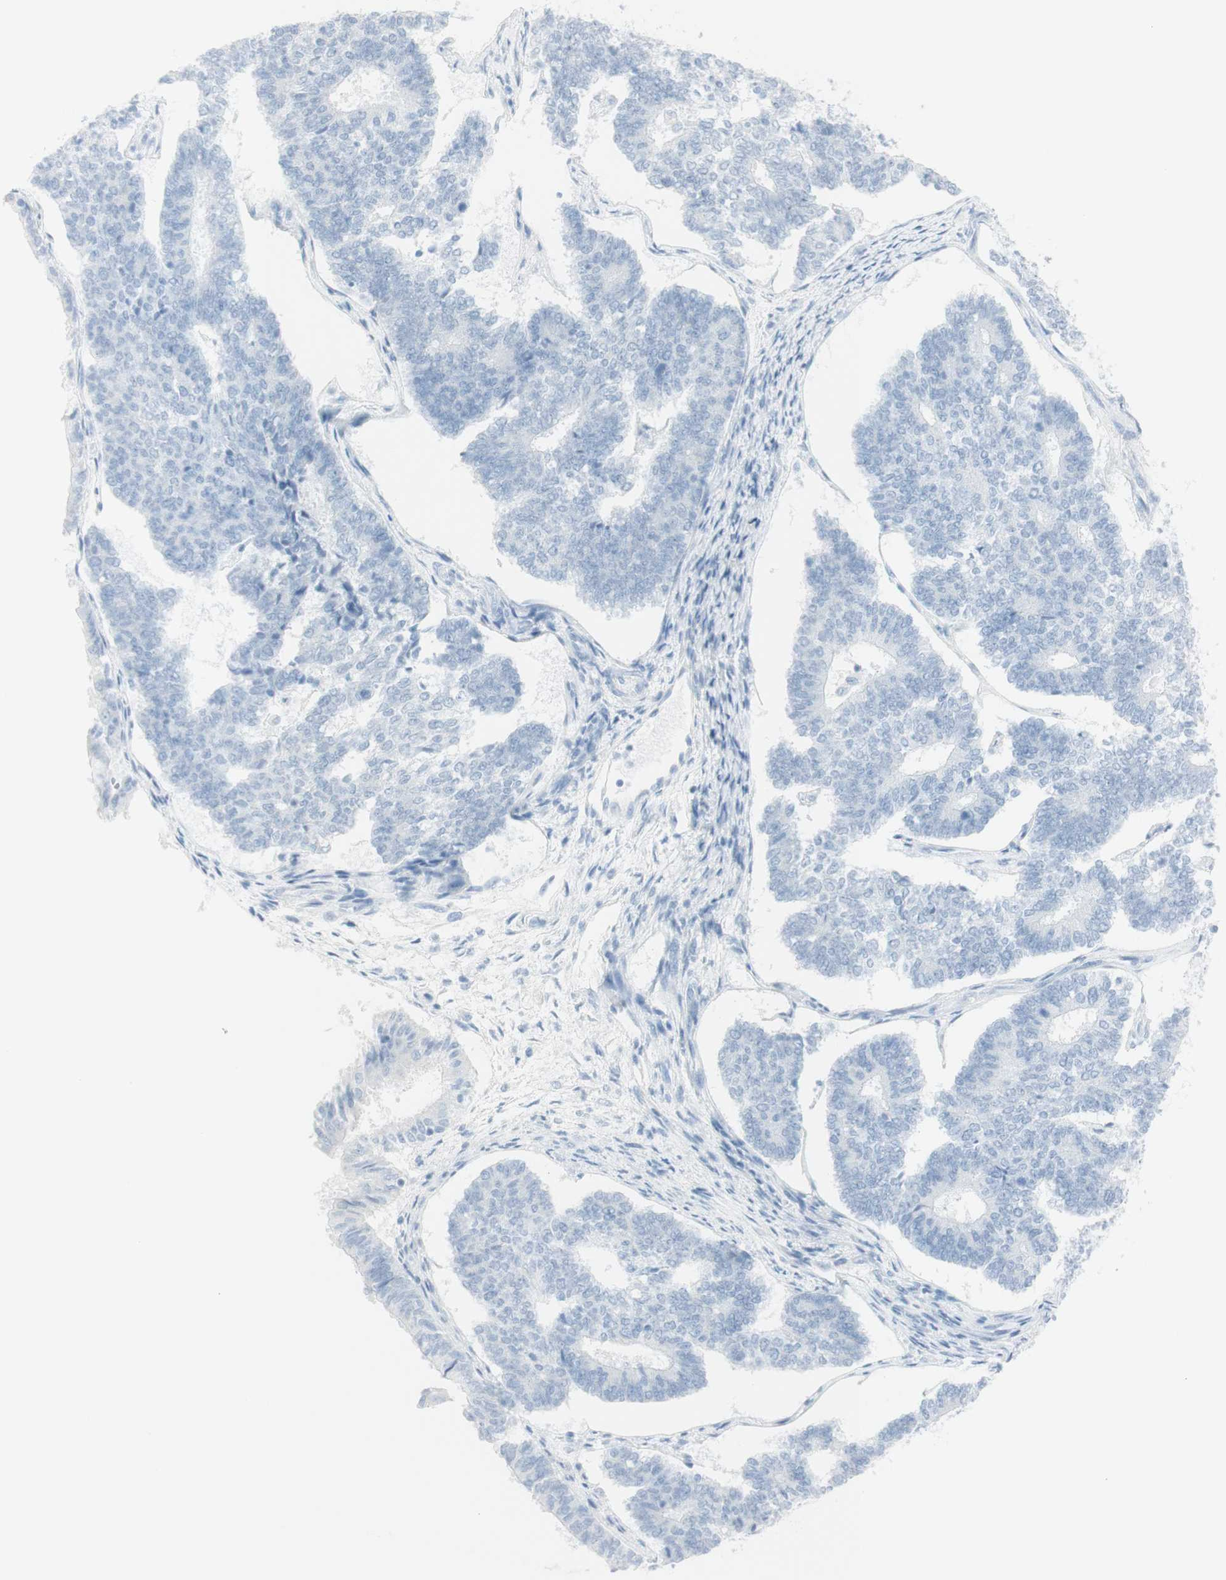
{"staining": {"intensity": "negative", "quantity": "none", "location": "none"}, "tissue": "endometrial cancer", "cell_type": "Tumor cells", "image_type": "cancer", "snomed": [{"axis": "morphology", "description": "Adenocarcinoma, NOS"}, {"axis": "topography", "description": "Endometrium"}], "caption": "A micrograph of human adenocarcinoma (endometrial) is negative for staining in tumor cells.", "gene": "NAPSA", "patient": {"sex": "female", "age": 70}}